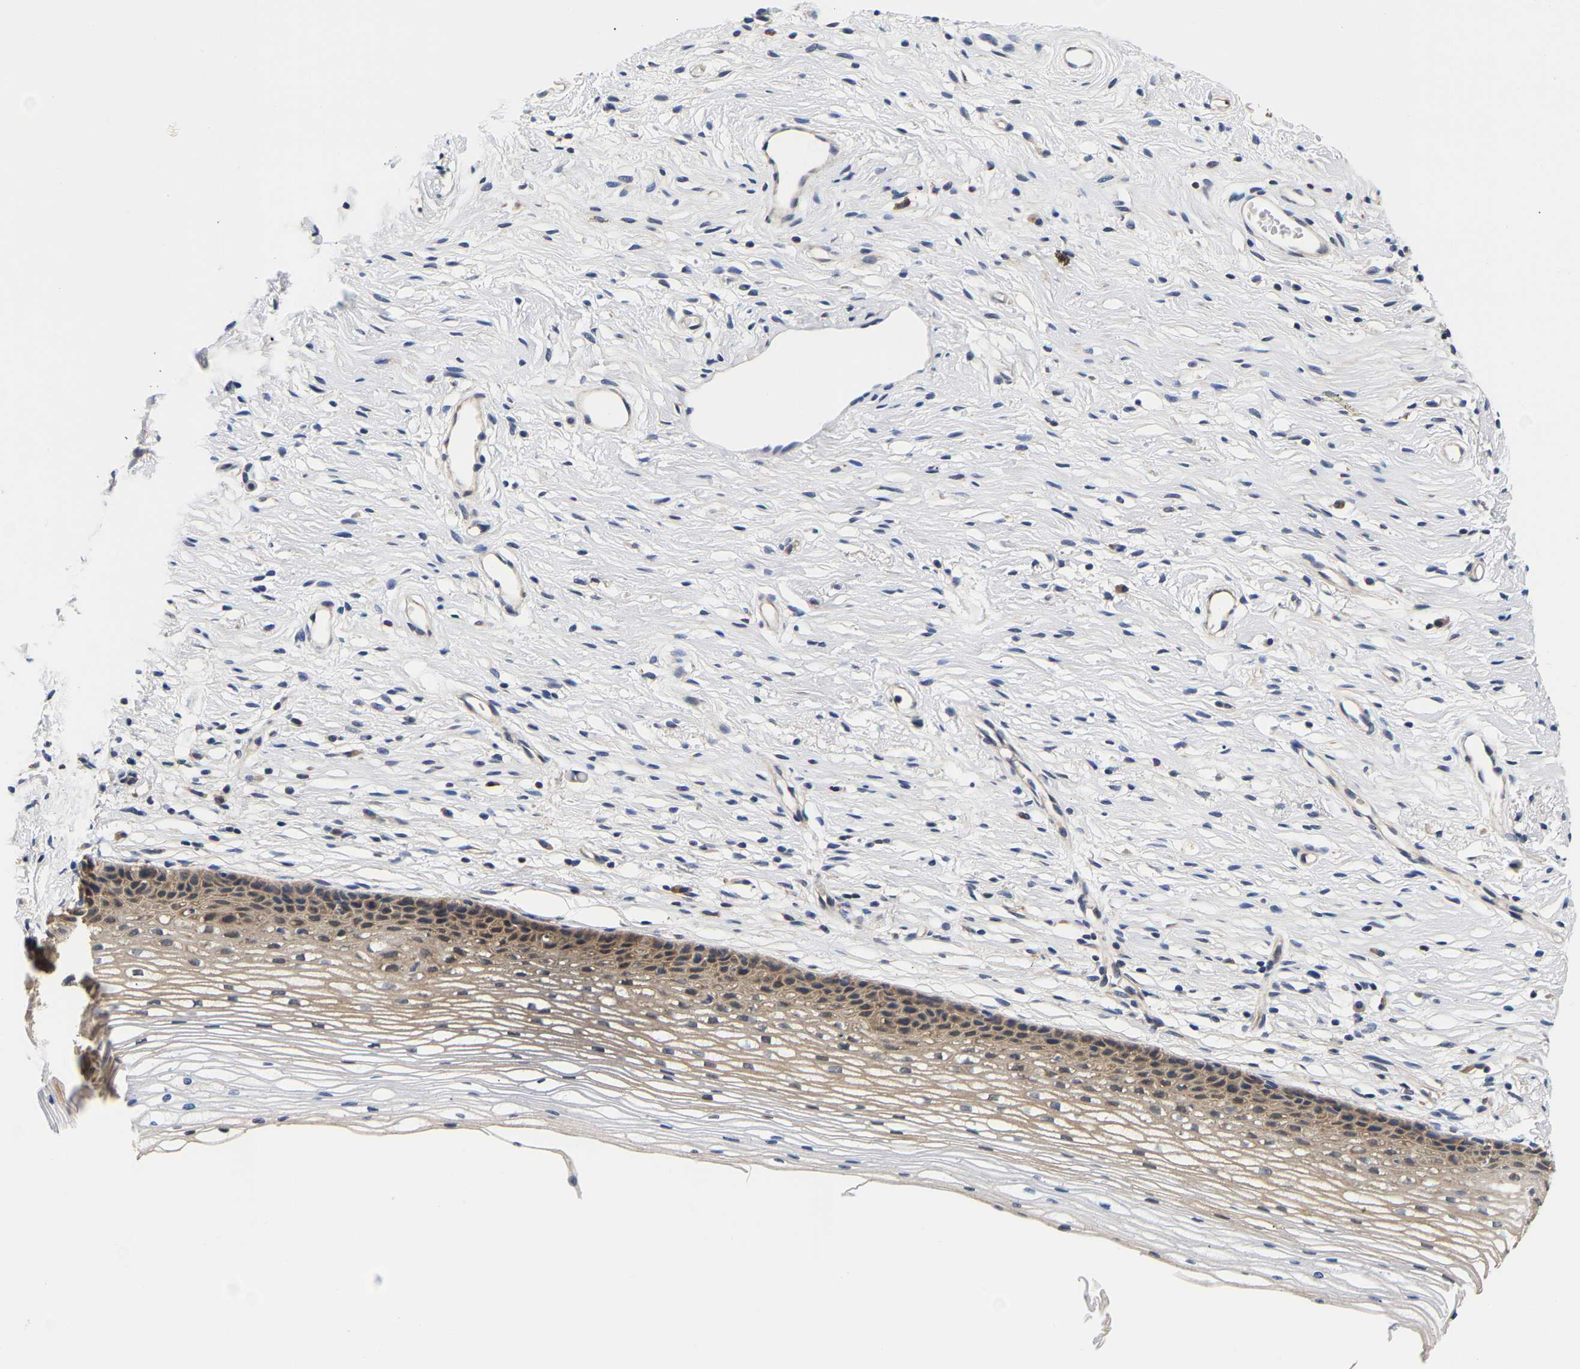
{"staining": {"intensity": "weak", "quantity": "<25%", "location": "cytoplasmic/membranous"}, "tissue": "cervix", "cell_type": "Glandular cells", "image_type": "normal", "snomed": [{"axis": "morphology", "description": "Normal tissue, NOS"}, {"axis": "topography", "description": "Cervix"}], "caption": "This is an IHC histopathology image of normal cervix. There is no staining in glandular cells.", "gene": "CCDC6", "patient": {"sex": "female", "age": 77}}